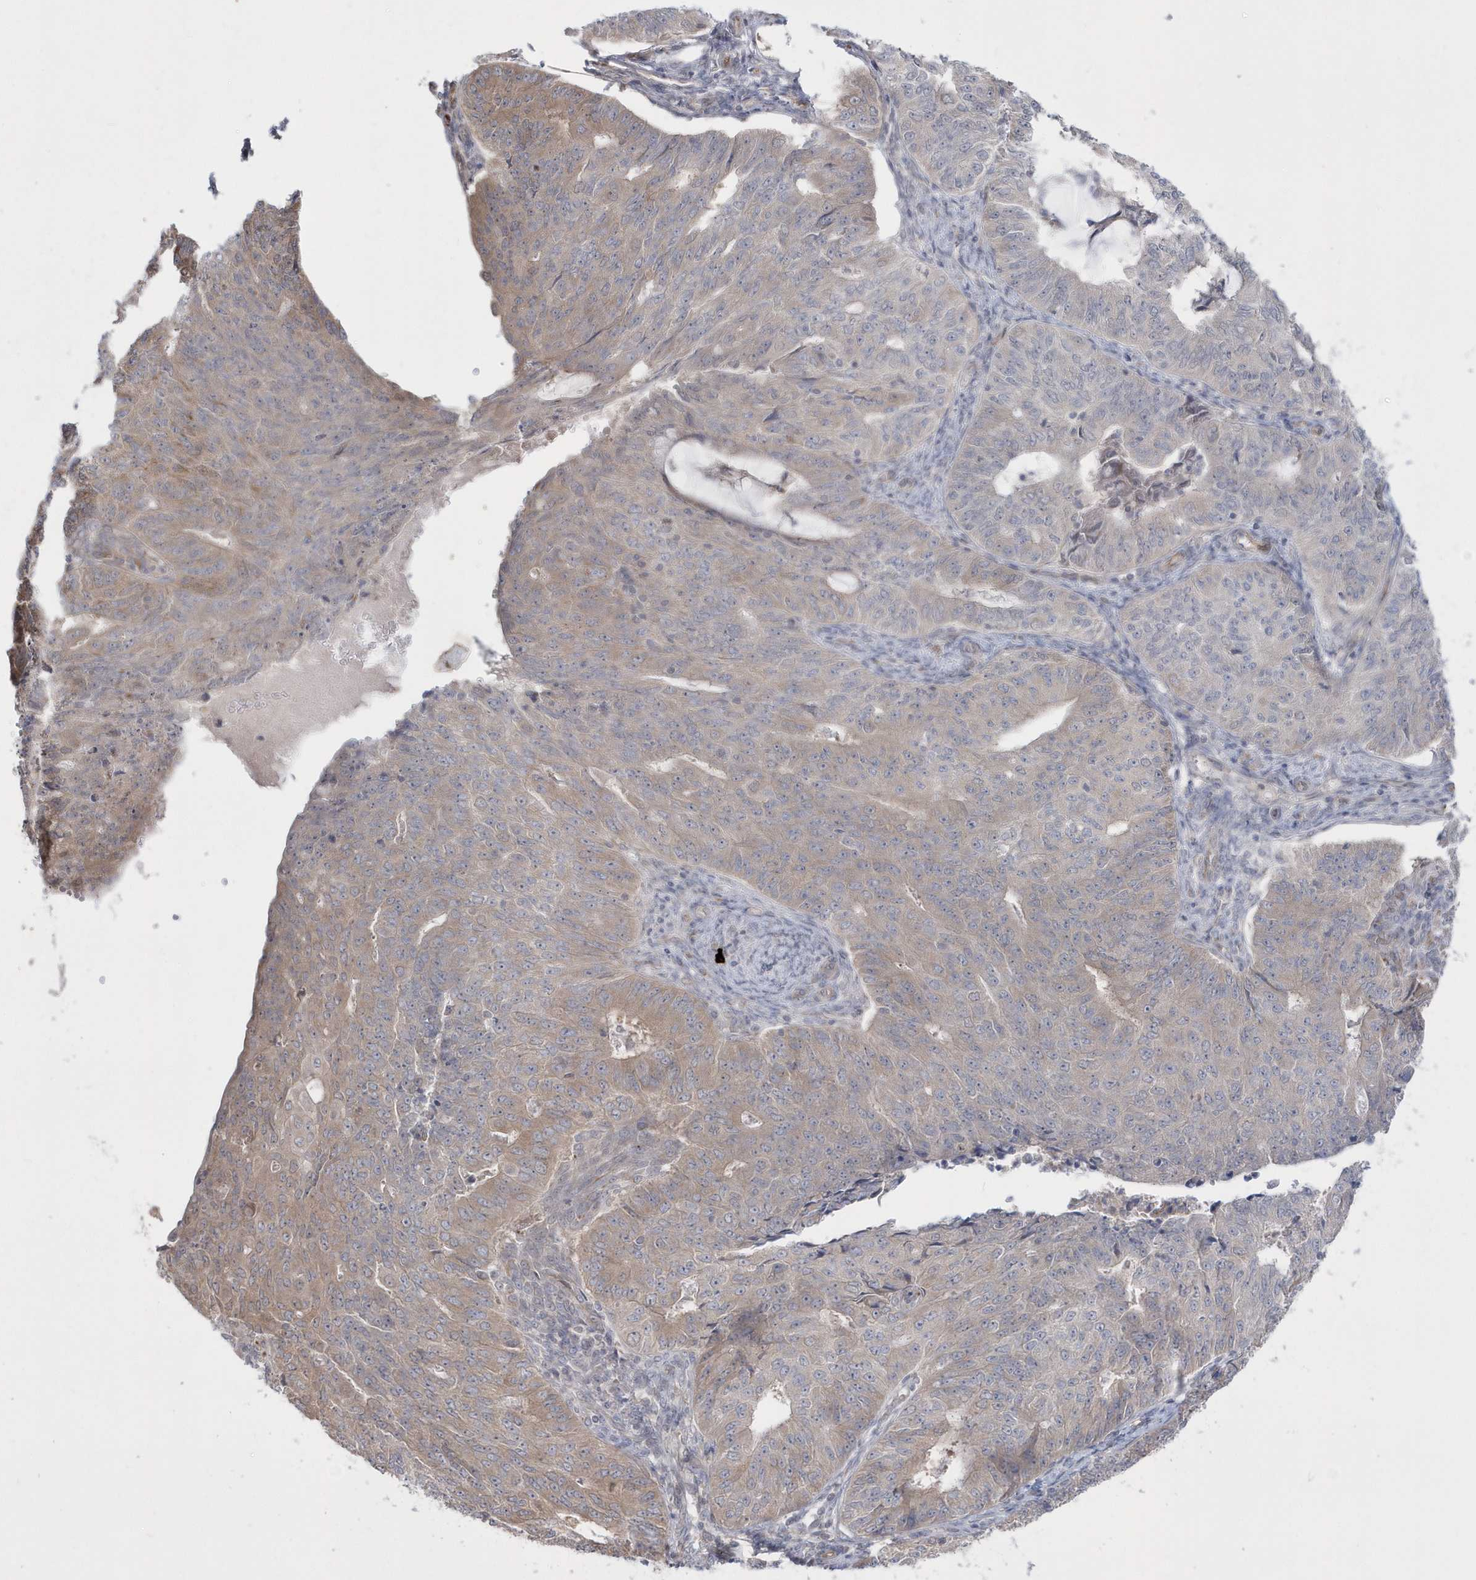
{"staining": {"intensity": "moderate", "quantity": "25%-75%", "location": "cytoplasmic/membranous,nuclear"}, "tissue": "endometrial cancer", "cell_type": "Tumor cells", "image_type": "cancer", "snomed": [{"axis": "morphology", "description": "Adenocarcinoma, NOS"}, {"axis": "topography", "description": "Endometrium"}], "caption": "A micrograph of human endometrial adenocarcinoma stained for a protein displays moderate cytoplasmic/membranous and nuclear brown staining in tumor cells.", "gene": "DHX57", "patient": {"sex": "female", "age": 32}}